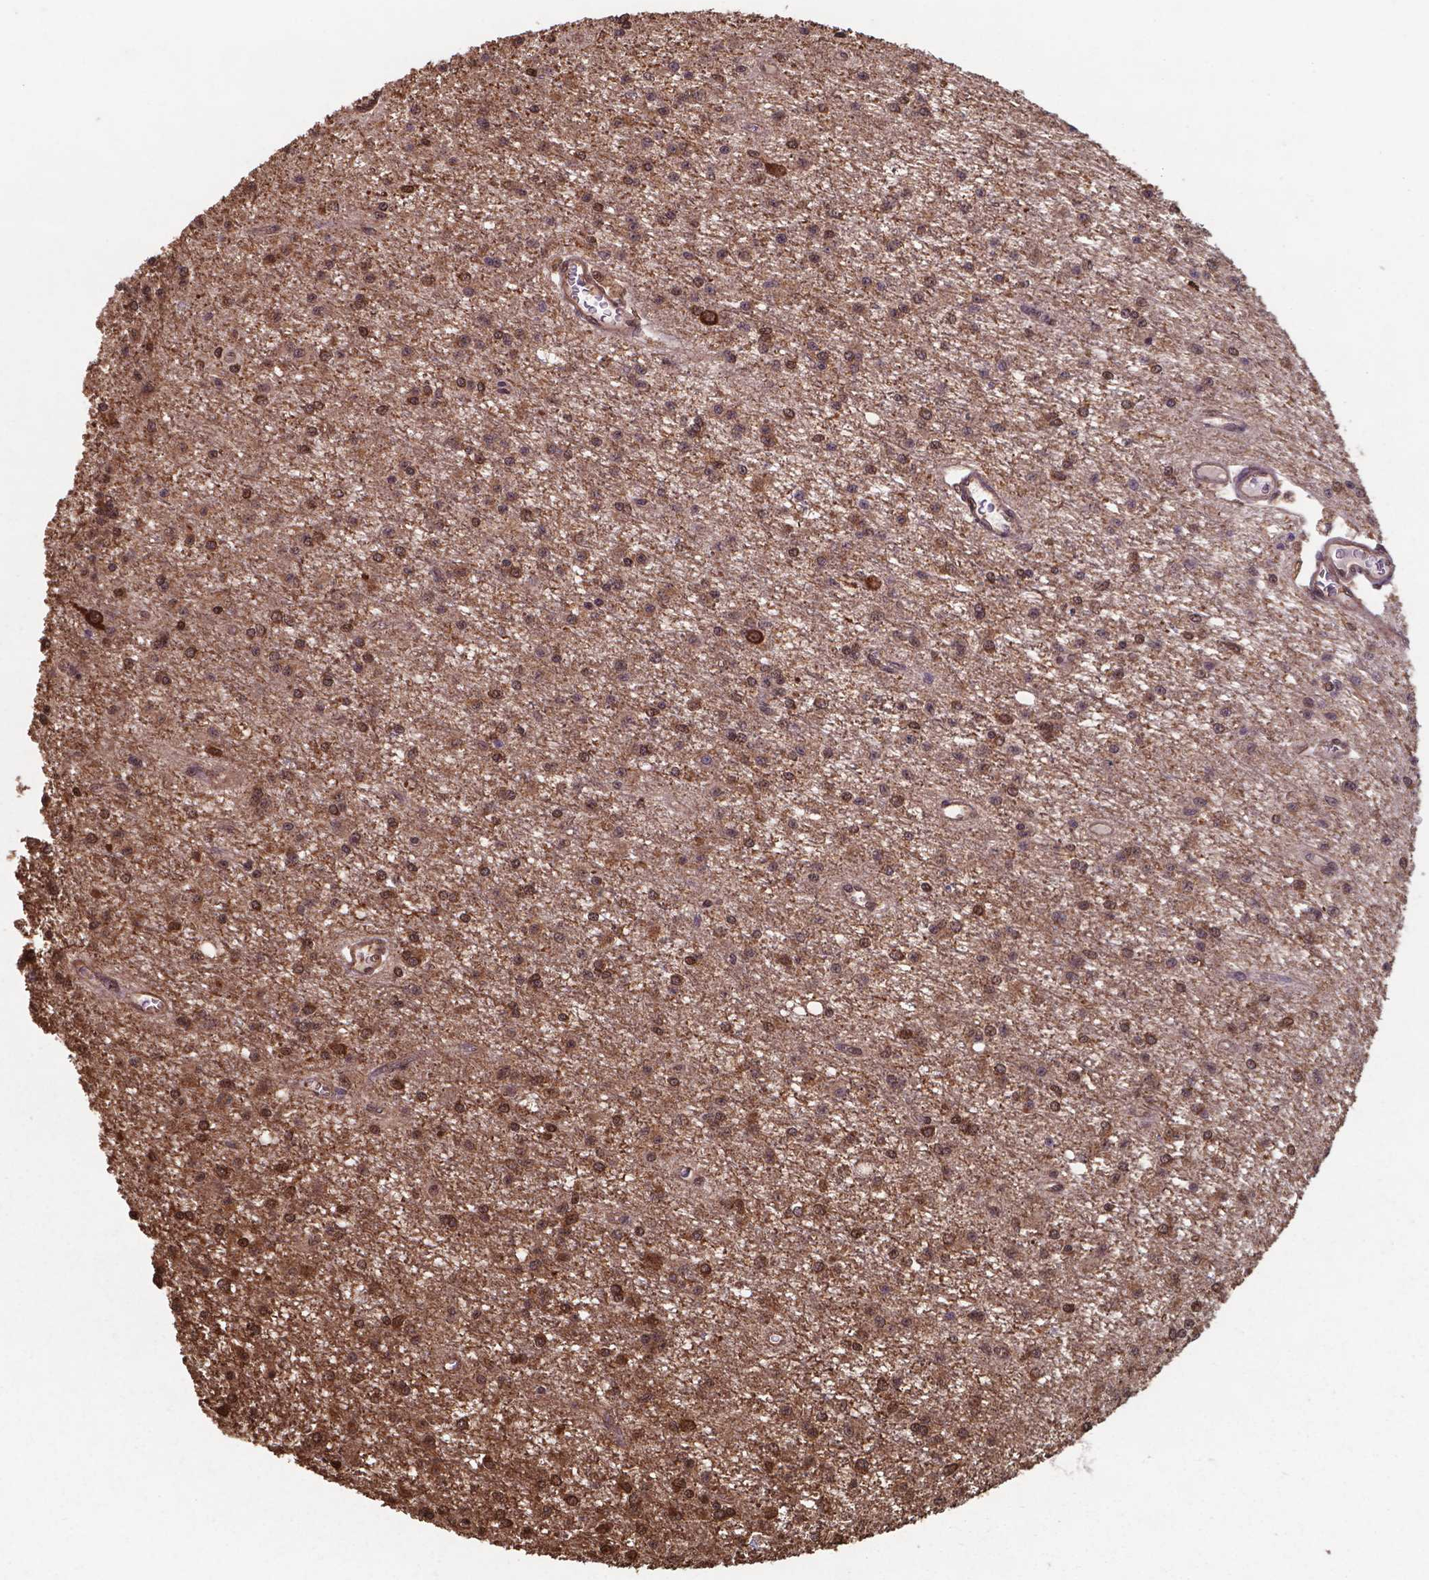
{"staining": {"intensity": "moderate", "quantity": ">75%", "location": "cytoplasmic/membranous,nuclear"}, "tissue": "glioma", "cell_type": "Tumor cells", "image_type": "cancer", "snomed": [{"axis": "morphology", "description": "Glioma, malignant, Low grade"}, {"axis": "topography", "description": "Brain"}], "caption": "Moderate cytoplasmic/membranous and nuclear expression for a protein is identified in approximately >75% of tumor cells of malignant glioma (low-grade) using immunohistochemistry.", "gene": "CHP2", "patient": {"sex": "female", "age": 45}}